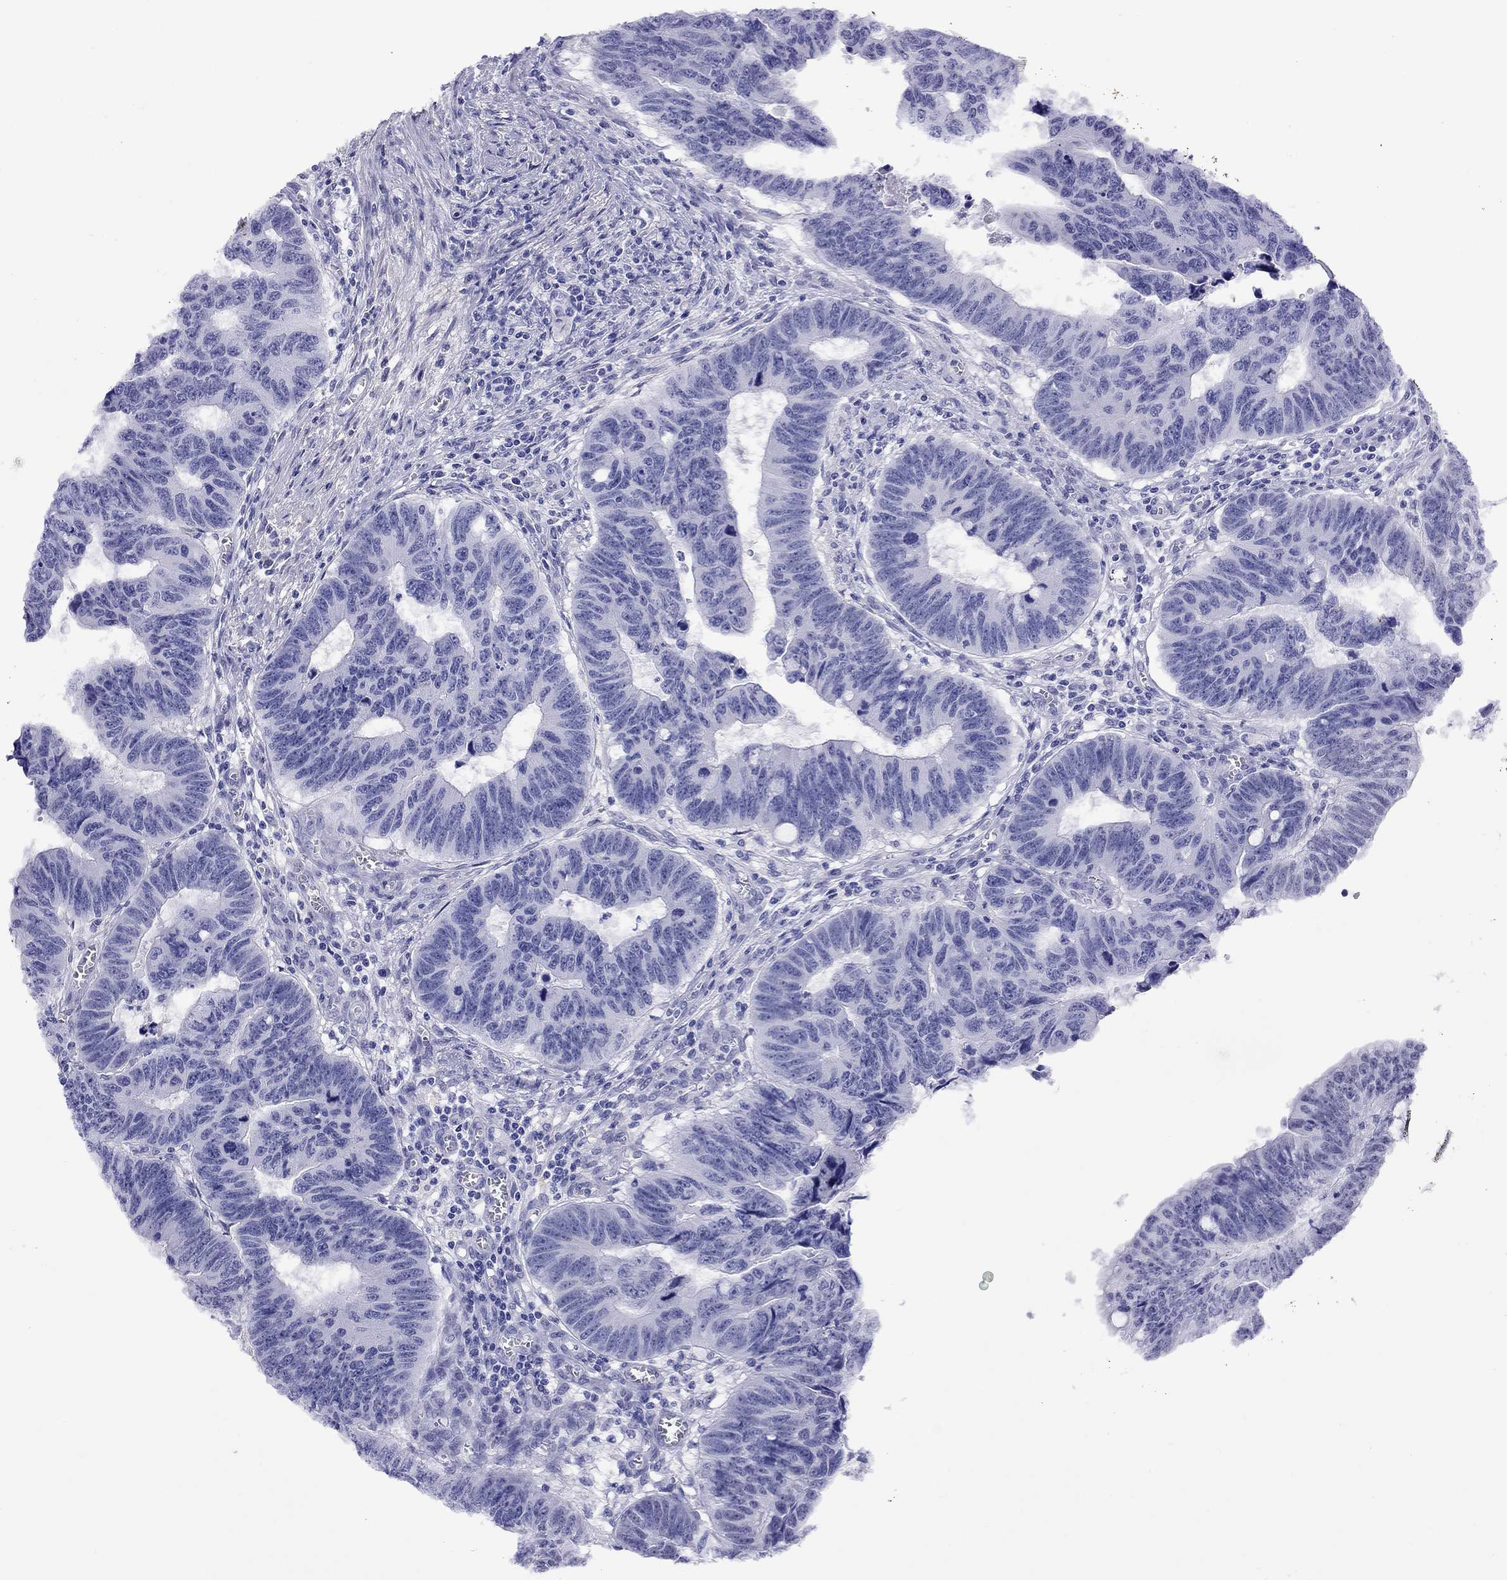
{"staining": {"intensity": "negative", "quantity": "none", "location": "none"}, "tissue": "colorectal cancer", "cell_type": "Tumor cells", "image_type": "cancer", "snomed": [{"axis": "morphology", "description": "Adenocarcinoma, NOS"}, {"axis": "topography", "description": "Appendix"}, {"axis": "topography", "description": "Colon"}, {"axis": "topography", "description": "Cecum"}, {"axis": "topography", "description": "Colon asc"}], "caption": "Immunohistochemical staining of human colorectal cancer displays no significant staining in tumor cells.", "gene": "SLC30A8", "patient": {"sex": "female", "age": 85}}